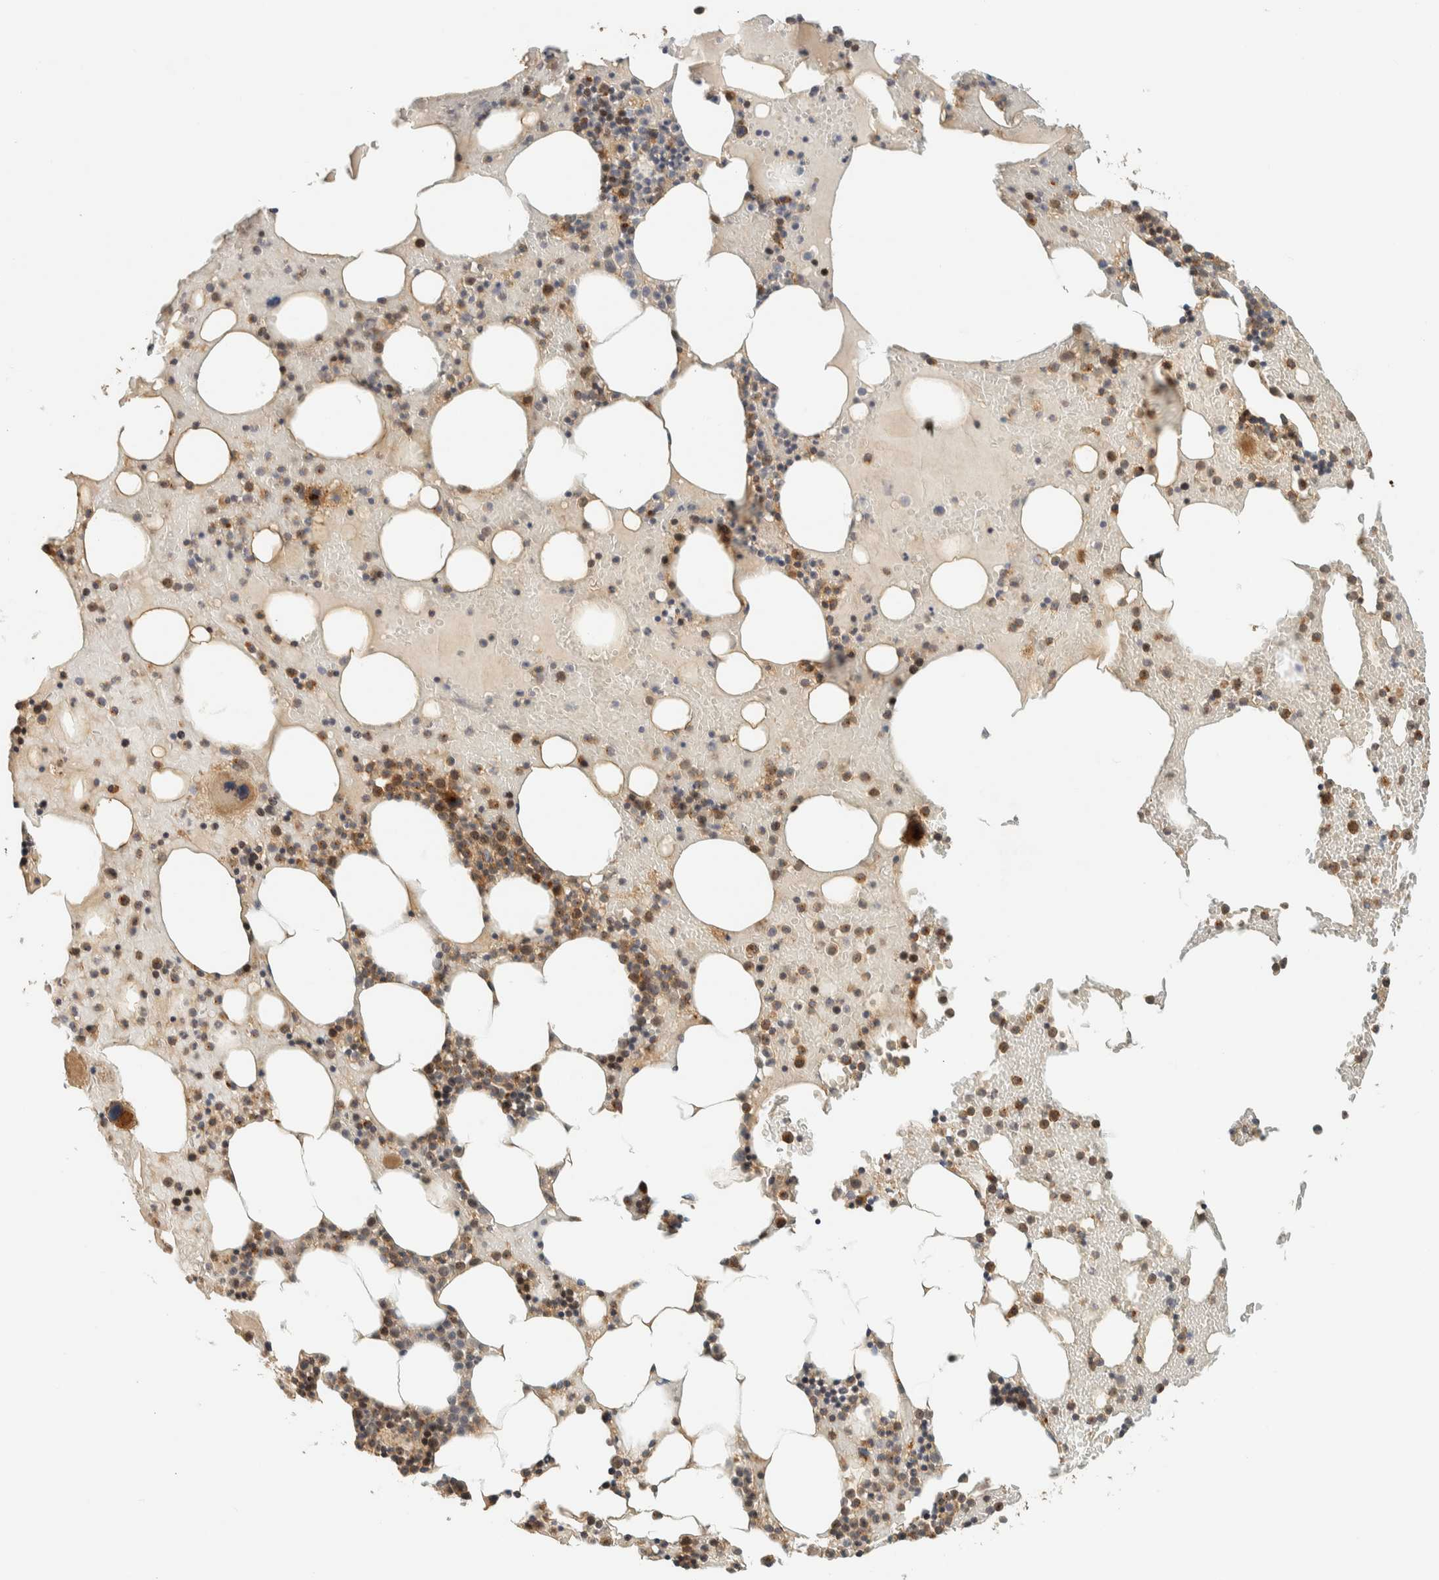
{"staining": {"intensity": "moderate", "quantity": "25%-75%", "location": "cytoplasmic/membranous"}, "tissue": "bone marrow", "cell_type": "Hematopoietic cells", "image_type": "normal", "snomed": [{"axis": "morphology", "description": "Normal tissue, NOS"}, {"axis": "morphology", "description": "Inflammation, NOS"}, {"axis": "topography", "description": "Bone marrow"}], "caption": "An IHC histopathology image of unremarkable tissue is shown. Protein staining in brown labels moderate cytoplasmic/membranous positivity in bone marrow within hematopoietic cells. (Brightfield microscopy of DAB IHC at high magnification).", "gene": "ARFGEF1", "patient": {"sex": "male", "age": 68}}